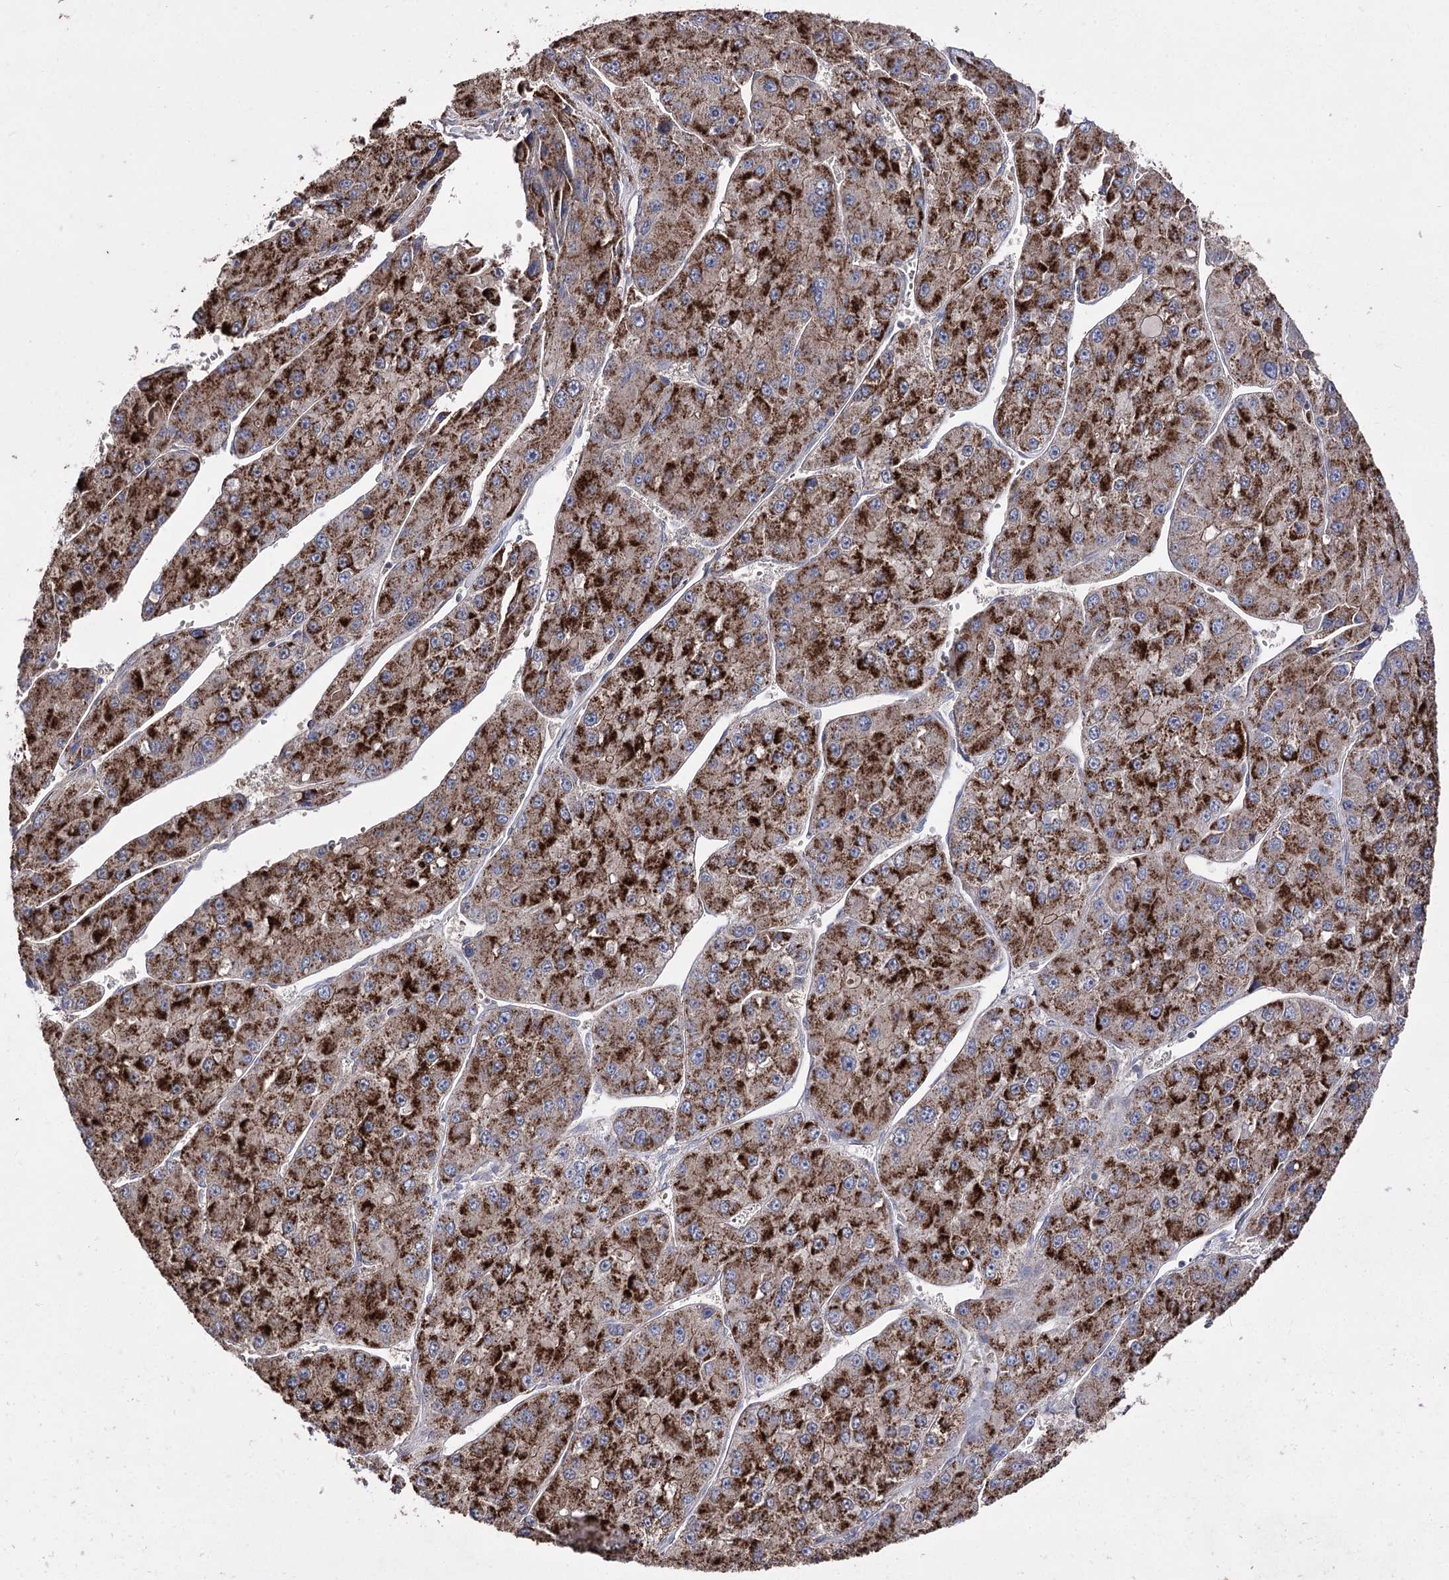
{"staining": {"intensity": "strong", "quantity": ">75%", "location": "cytoplasmic/membranous"}, "tissue": "liver cancer", "cell_type": "Tumor cells", "image_type": "cancer", "snomed": [{"axis": "morphology", "description": "Carcinoma, Hepatocellular, NOS"}, {"axis": "topography", "description": "Liver"}], "caption": "A high amount of strong cytoplasmic/membranous positivity is seen in approximately >75% of tumor cells in liver cancer (hepatocellular carcinoma) tissue.", "gene": "AURKC", "patient": {"sex": "female", "age": 73}}